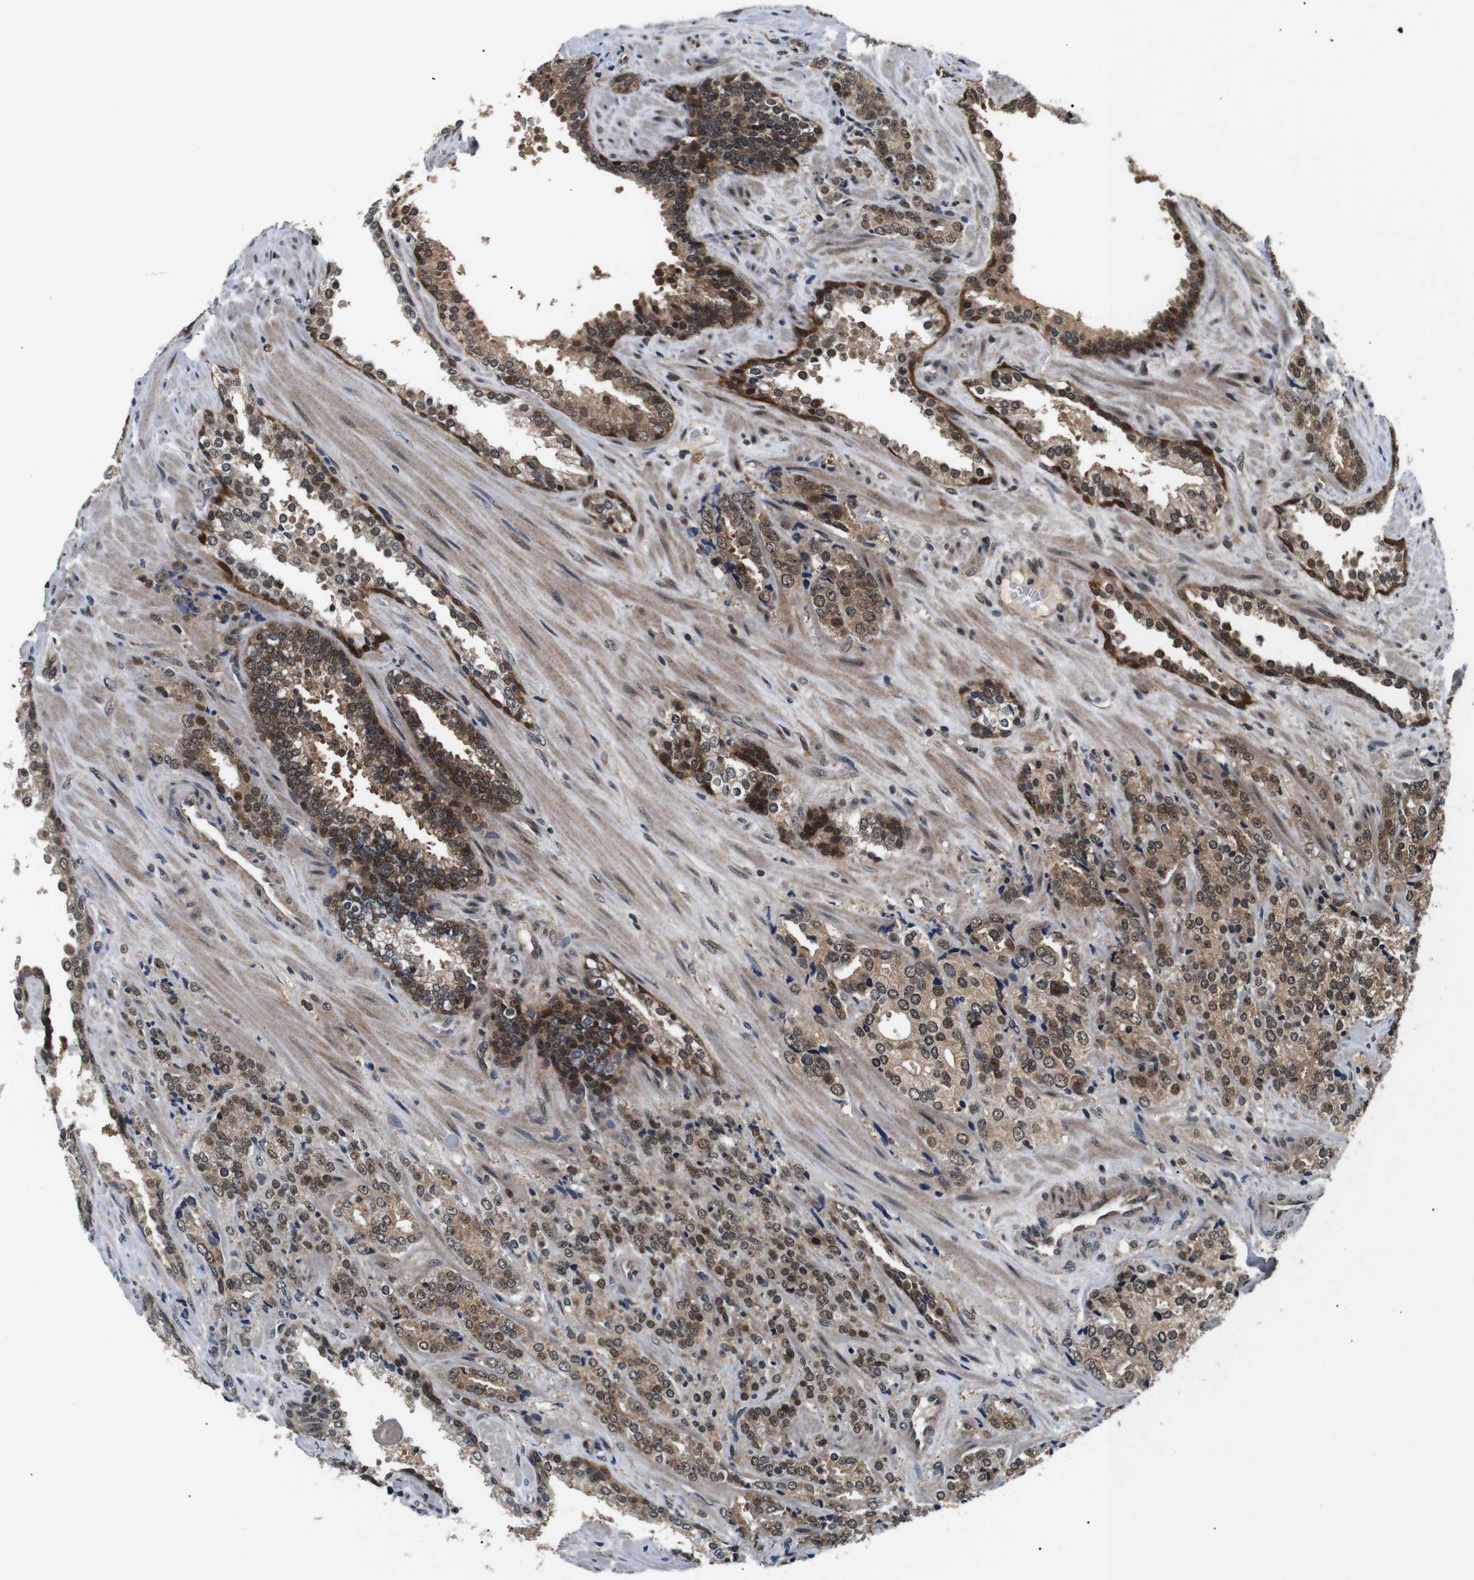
{"staining": {"intensity": "moderate", "quantity": ">75%", "location": "cytoplasmic/membranous,nuclear"}, "tissue": "prostate cancer", "cell_type": "Tumor cells", "image_type": "cancer", "snomed": [{"axis": "morphology", "description": "Adenocarcinoma, High grade"}, {"axis": "topography", "description": "Prostate"}], "caption": "An immunohistochemistry (IHC) image of neoplastic tissue is shown. Protein staining in brown highlights moderate cytoplasmic/membranous and nuclear positivity in prostate cancer (adenocarcinoma (high-grade)) within tumor cells. The protein is stained brown, and the nuclei are stained in blue (DAB (3,3'-diaminobenzidine) IHC with brightfield microscopy, high magnification).", "gene": "SKP1", "patient": {"sex": "male", "age": 71}}